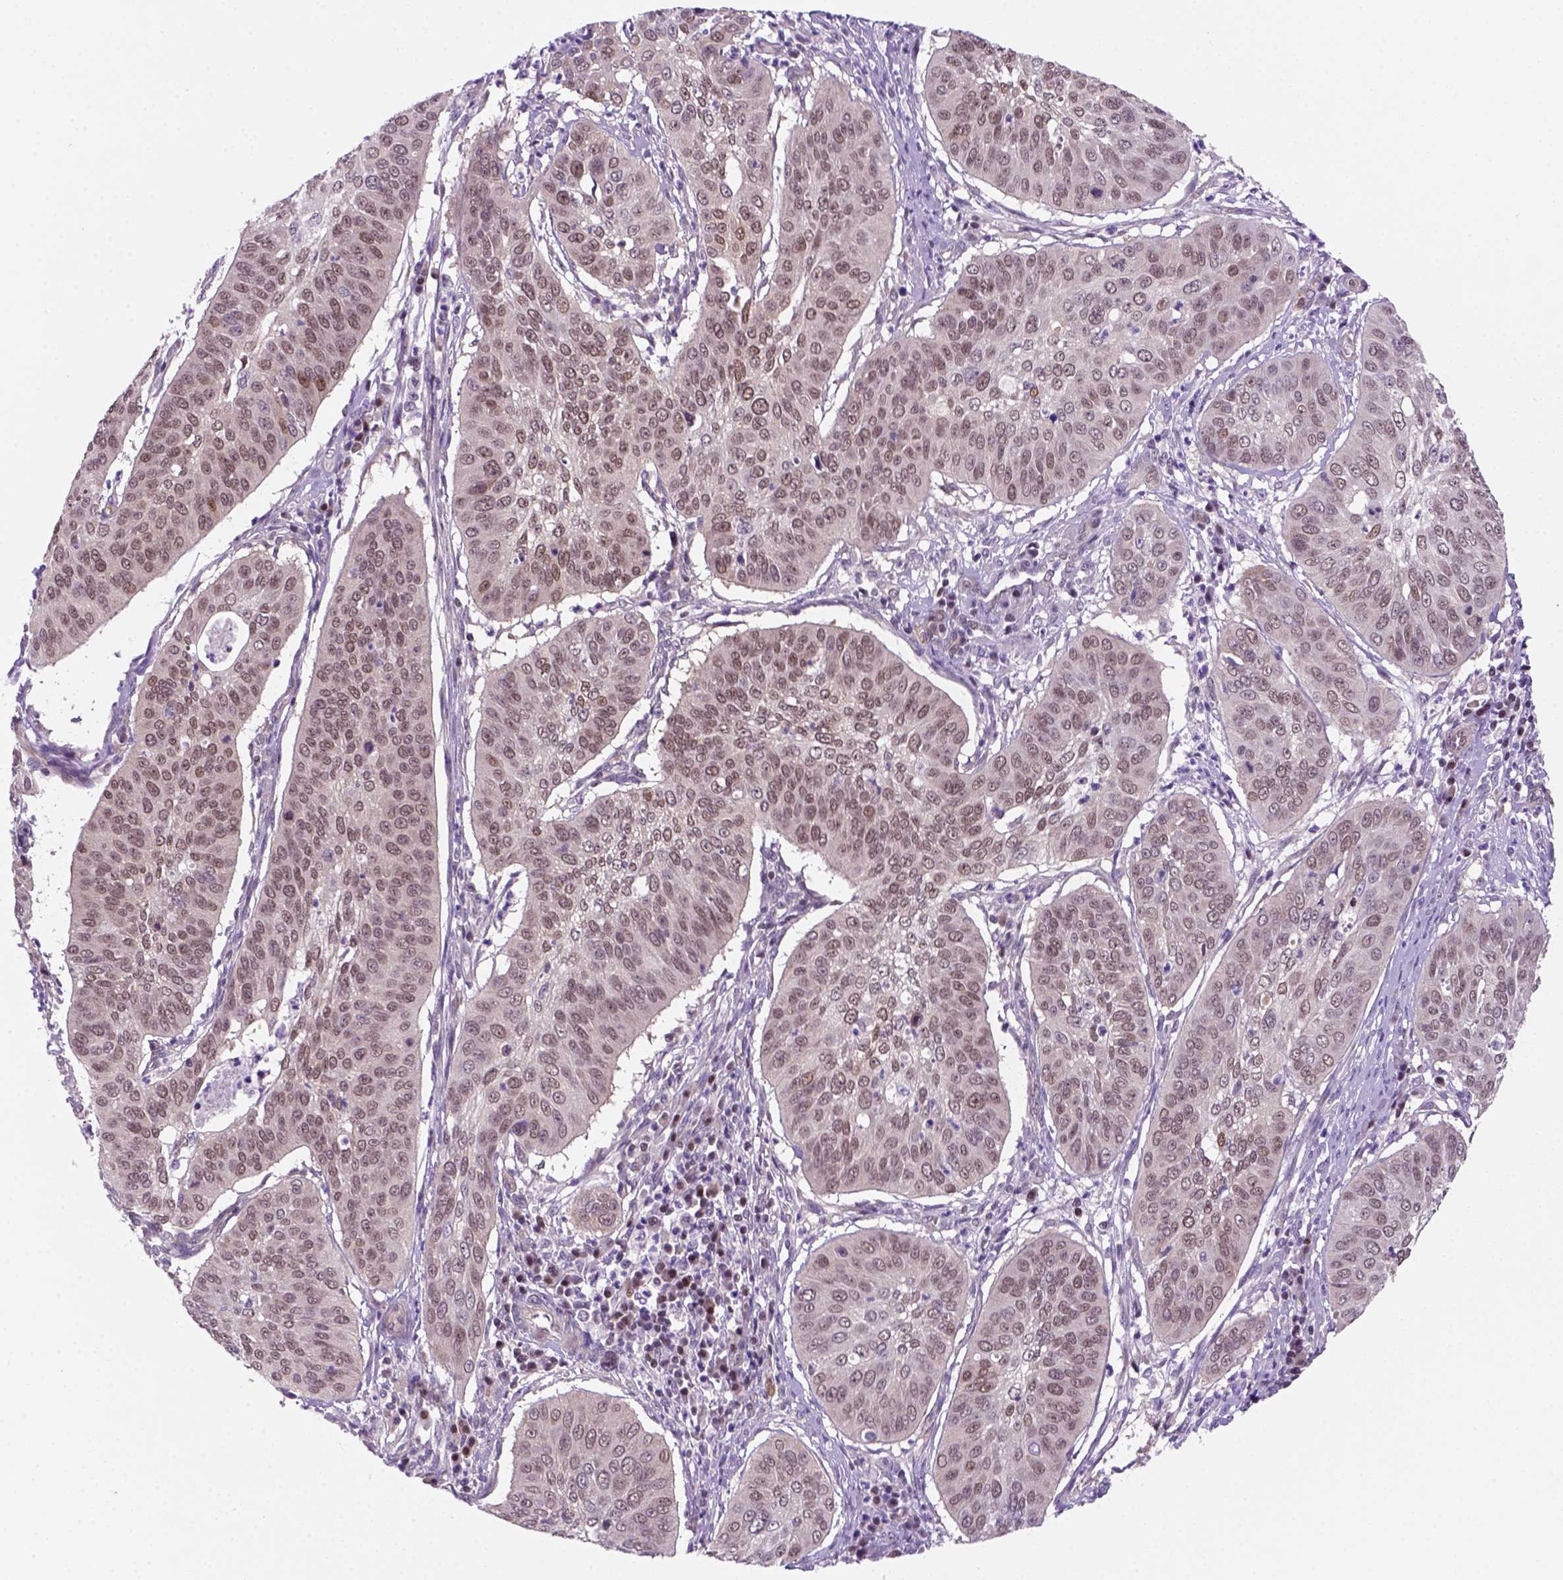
{"staining": {"intensity": "weak", "quantity": "25%-75%", "location": "nuclear"}, "tissue": "cervical cancer", "cell_type": "Tumor cells", "image_type": "cancer", "snomed": [{"axis": "morphology", "description": "Normal tissue, NOS"}, {"axis": "morphology", "description": "Squamous cell carcinoma, NOS"}, {"axis": "topography", "description": "Cervix"}], "caption": "Tumor cells display weak nuclear expression in approximately 25%-75% of cells in cervical squamous cell carcinoma. (DAB (3,3'-diaminobenzidine) = brown stain, brightfield microscopy at high magnification).", "gene": "MGMT", "patient": {"sex": "female", "age": 39}}